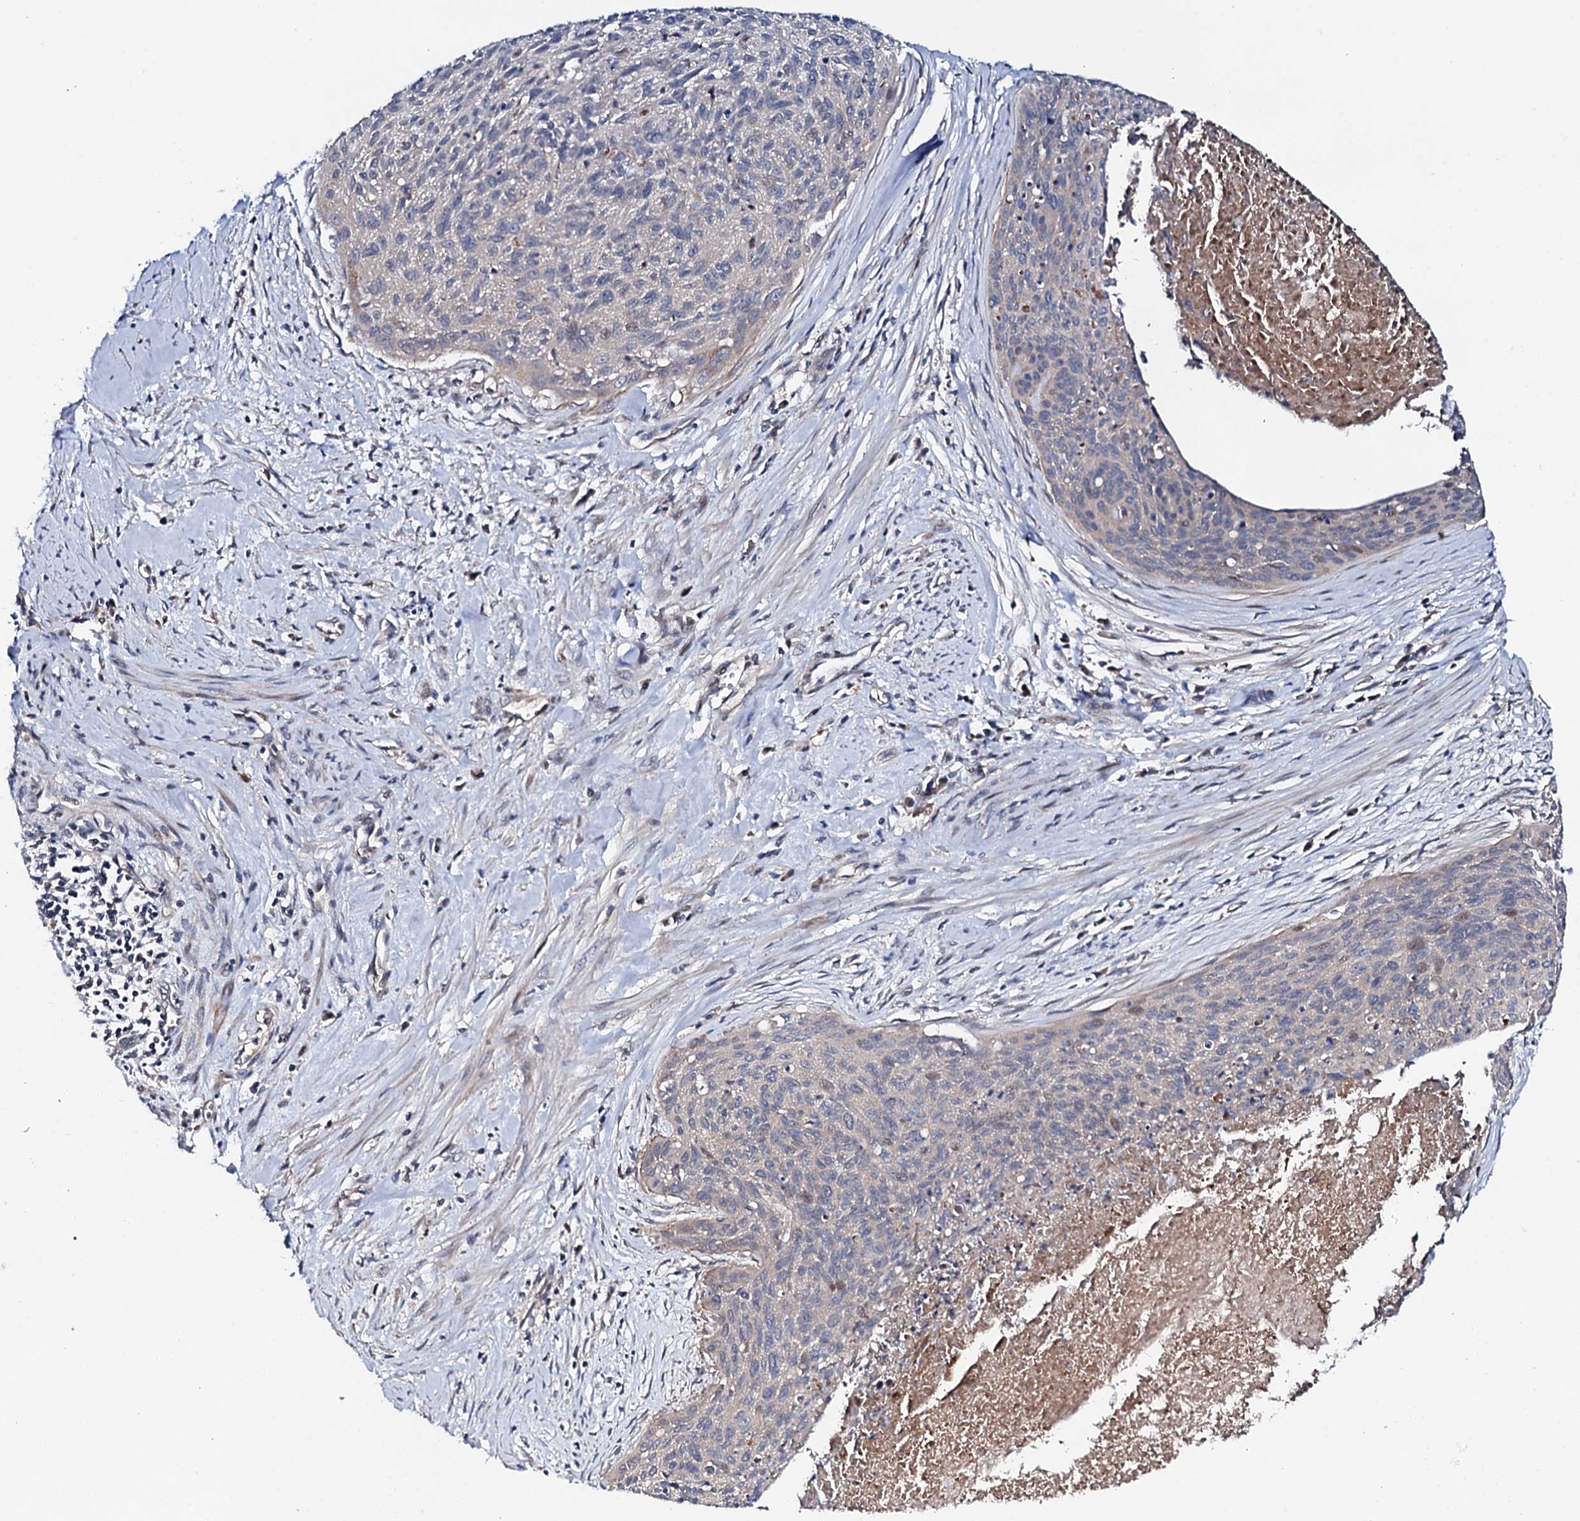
{"staining": {"intensity": "weak", "quantity": "<25%", "location": "nuclear"}, "tissue": "cervical cancer", "cell_type": "Tumor cells", "image_type": "cancer", "snomed": [{"axis": "morphology", "description": "Squamous cell carcinoma, NOS"}, {"axis": "topography", "description": "Cervix"}], "caption": "Immunohistochemistry image of cervical cancer stained for a protein (brown), which shows no staining in tumor cells.", "gene": "CIAO2A", "patient": {"sex": "female", "age": 55}}